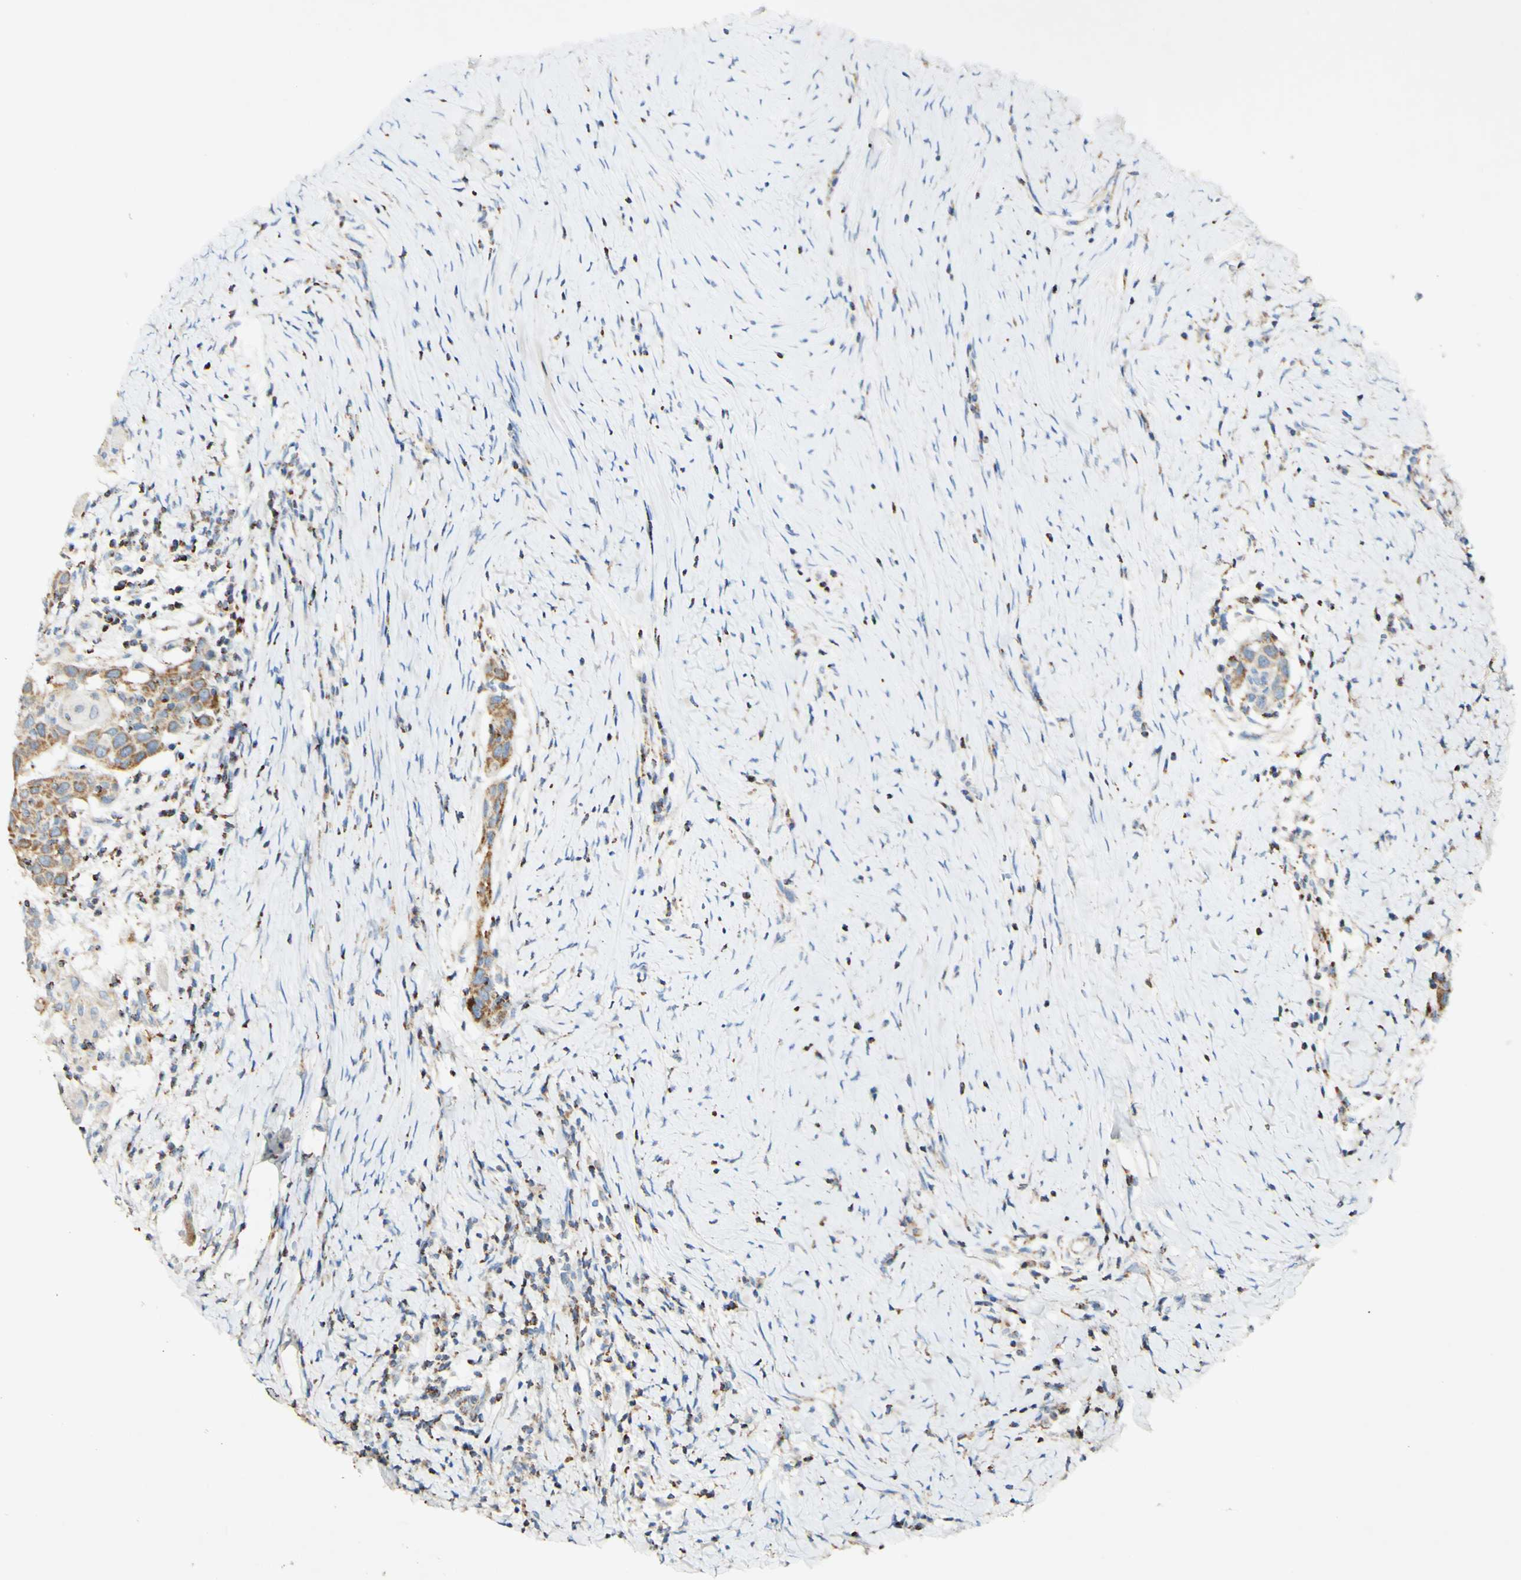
{"staining": {"intensity": "moderate", "quantity": "25%-75%", "location": "cytoplasmic/membranous"}, "tissue": "head and neck cancer", "cell_type": "Tumor cells", "image_type": "cancer", "snomed": [{"axis": "morphology", "description": "Squamous cell carcinoma, NOS"}, {"axis": "topography", "description": "Oral tissue"}, {"axis": "topography", "description": "Head-Neck"}], "caption": "The photomicrograph displays a brown stain indicating the presence of a protein in the cytoplasmic/membranous of tumor cells in squamous cell carcinoma (head and neck).", "gene": "OXCT1", "patient": {"sex": "female", "age": 50}}